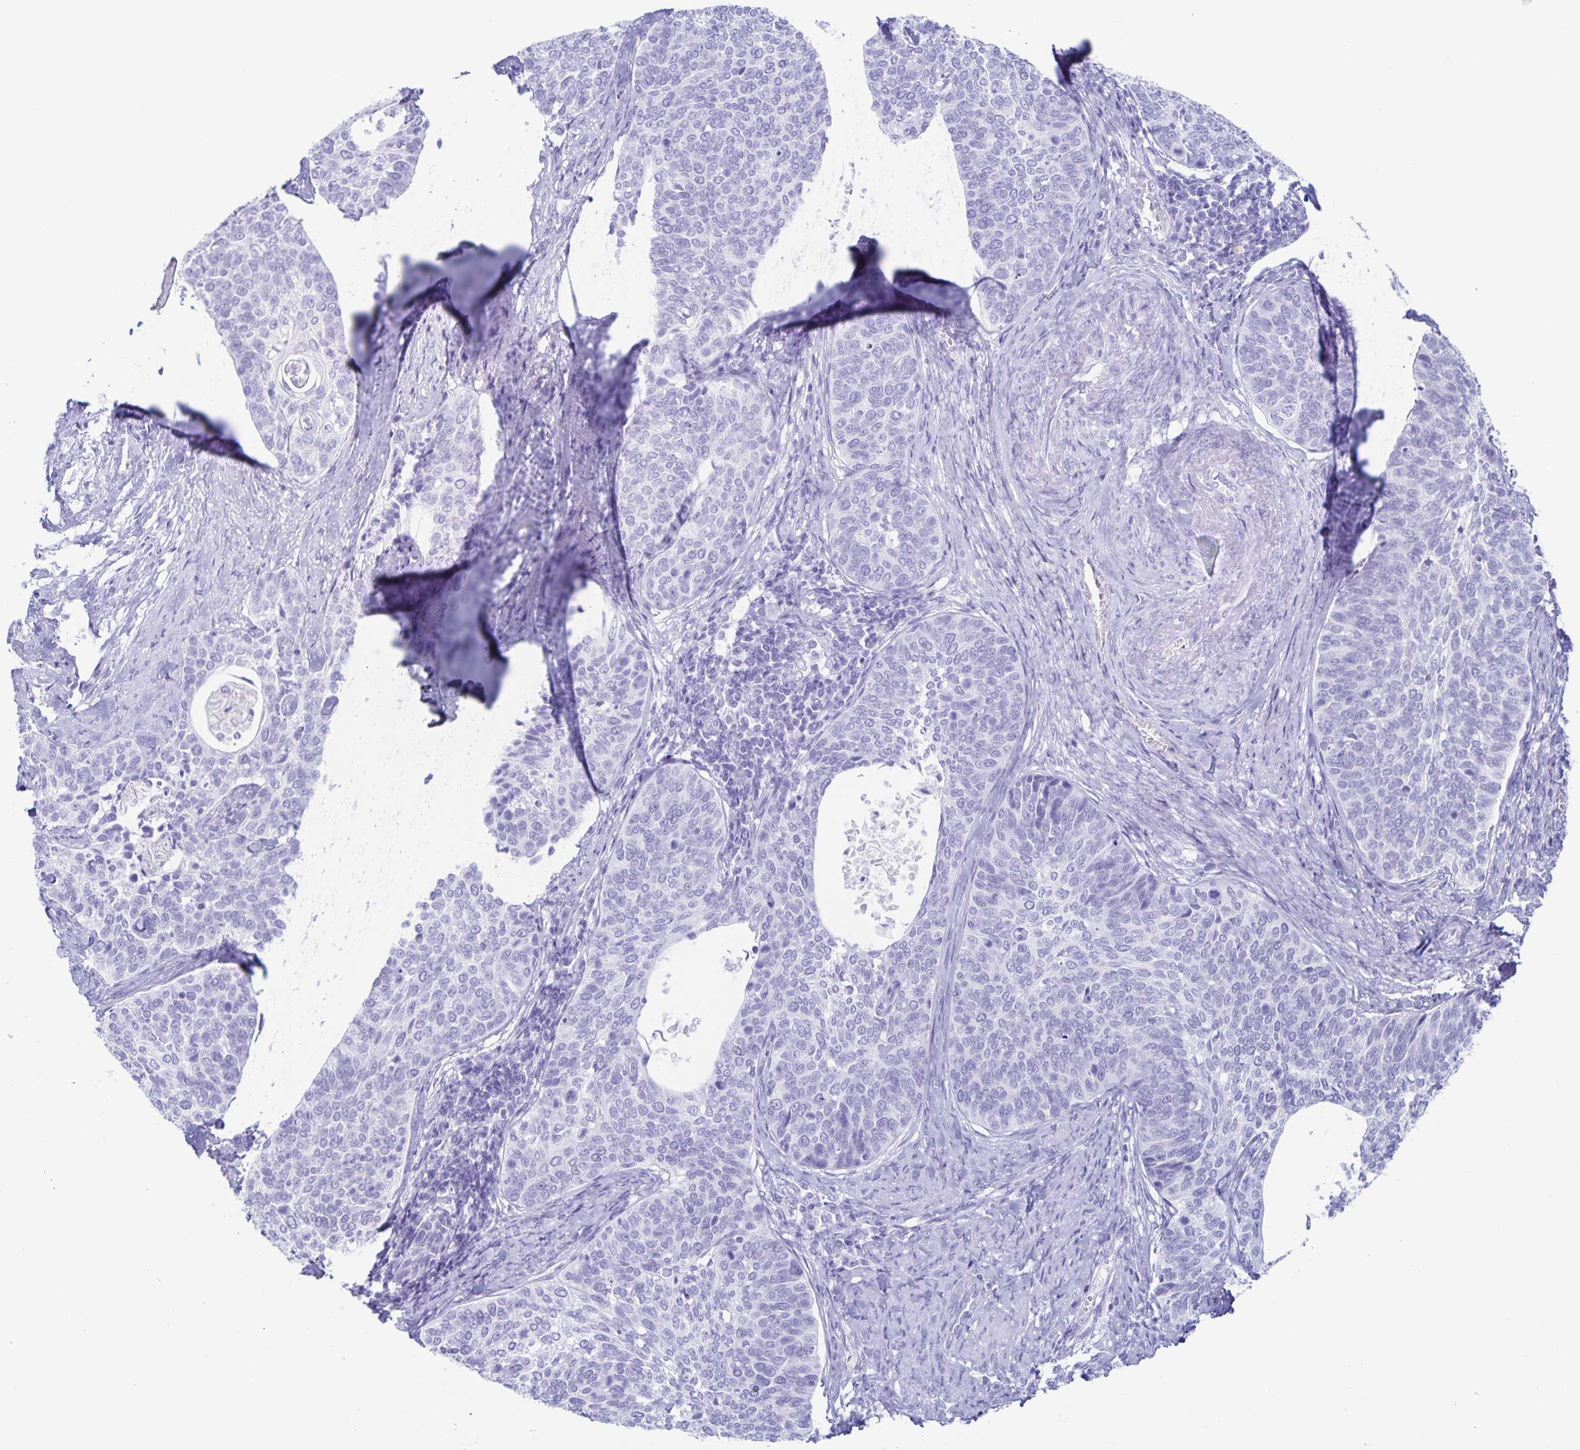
{"staining": {"intensity": "negative", "quantity": "none", "location": "none"}, "tissue": "cervical cancer", "cell_type": "Tumor cells", "image_type": "cancer", "snomed": [{"axis": "morphology", "description": "Squamous cell carcinoma, NOS"}, {"axis": "topography", "description": "Cervix"}], "caption": "Protein analysis of cervical cancer shows no significant staining in tumor cells.", "gene": "C12orf56", "patient": {"sex": "female", "age": 69}}